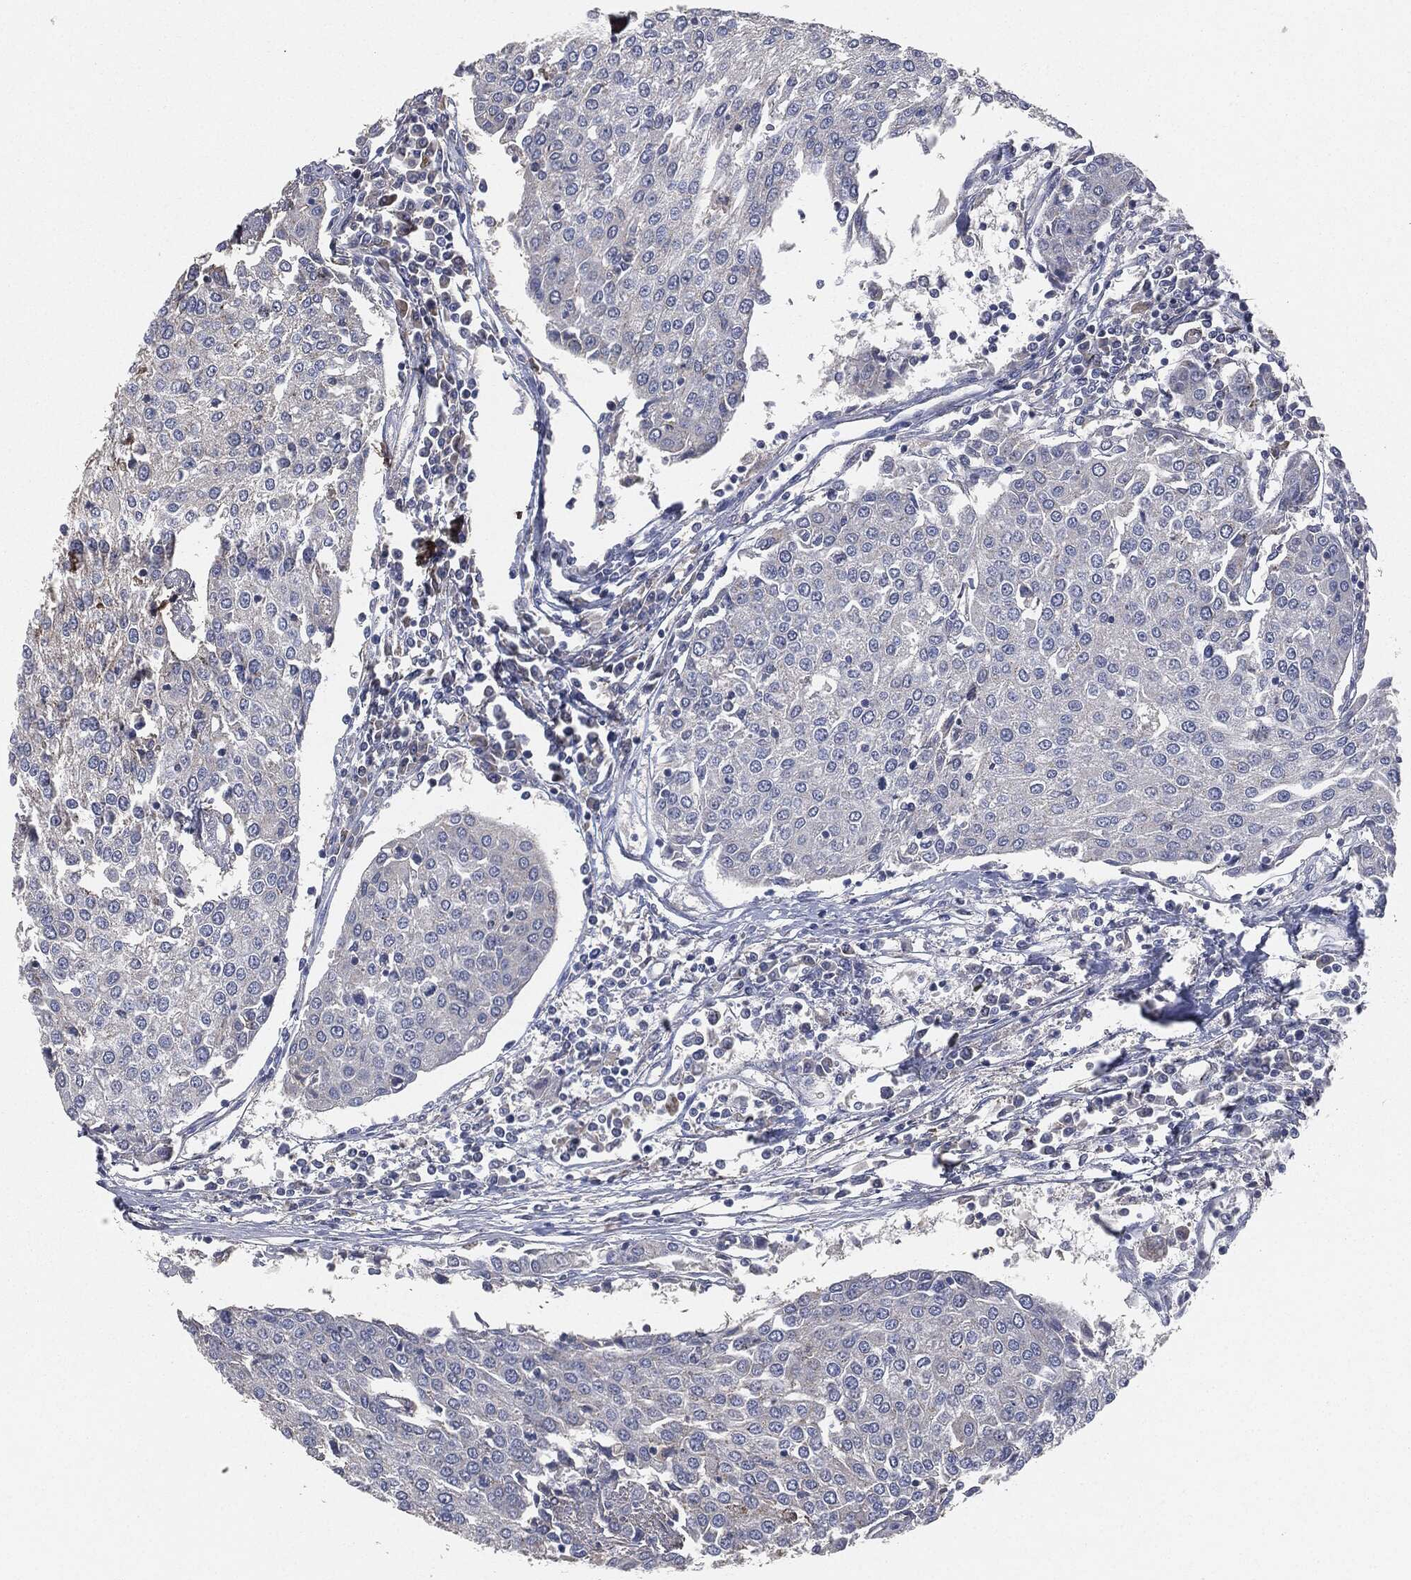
{"staining": {"intensity": "negative", "quantity": "none", "location": "none"}, "tissue": "urothelial cancer", "cell_type": "Tumor cells", "image_type": "cancer", "snomed": [{"axis": "morphology", "description": "Urothelial carcinoma, High grade"}, {"axis": "topography", "description": "Urinary bladder"}], "caption": "This is an immunohistochemistry (IHC) photomicrograph of high-grade urothelial carcinoma. There is no expression in tumor cells.", "gene": "APOB", "patient": {"sex": "female", "age": 85}}